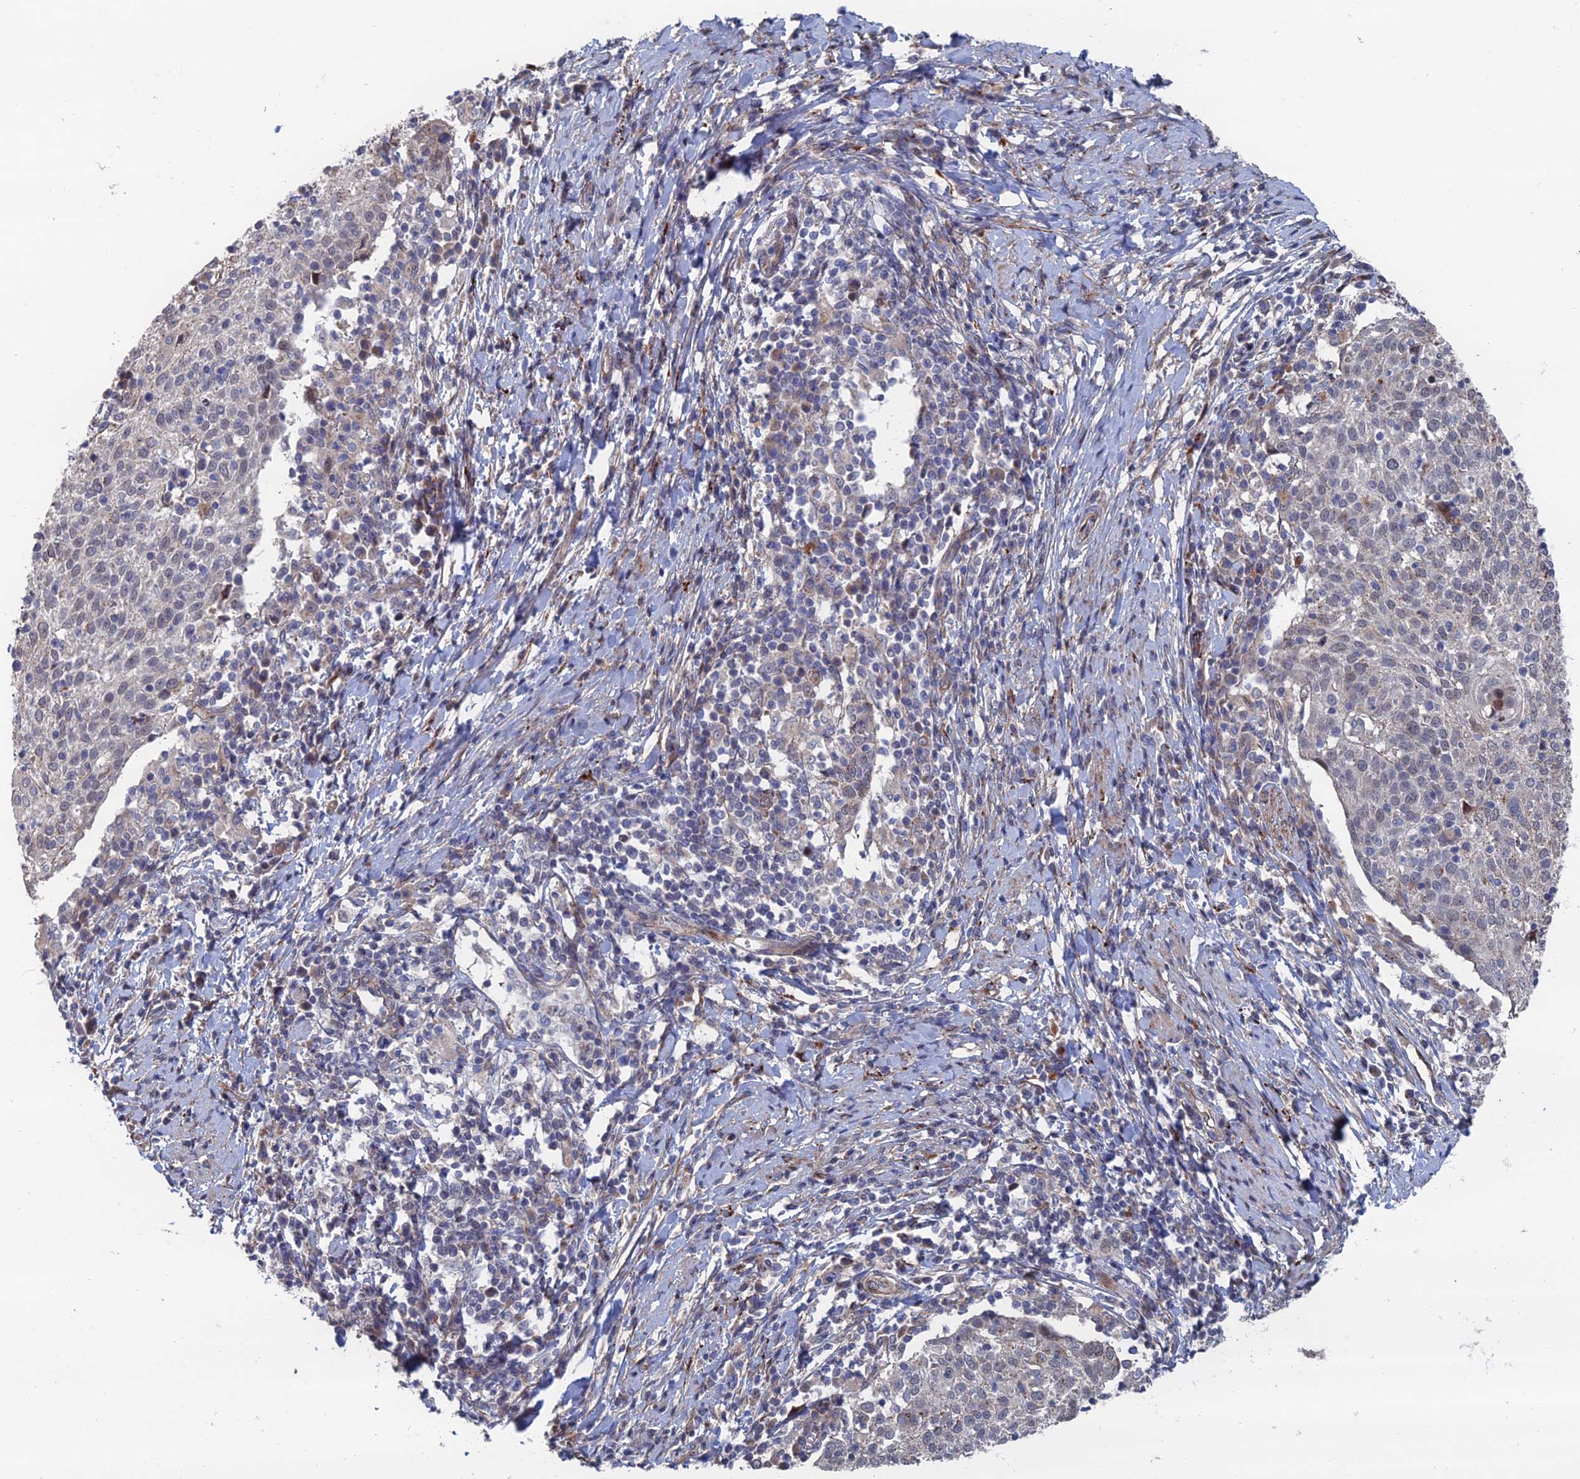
{"staining": {"intensity": "weak", "quantity": "<25%", "location": "cytoplasmic/membranous"}, "tissue": "cervical cancer", "cell_type": "Tumor cells", "image_type": "cancer", "snomed": [{"axis": "morphology", "description": "Squamous cell carcinoma, NOS"}, {"axis": "topography", "description": "Cervix"}], "caption": "Immunohistochemistry image of neoplastic tissue: human cervical cancer stained with DAB (3,3'-diaminobenzidine) displays no significant protein expression in tumor cells.", "gene": "GTF2IRD1", "patient": {"sex": "female", "age": 52}}